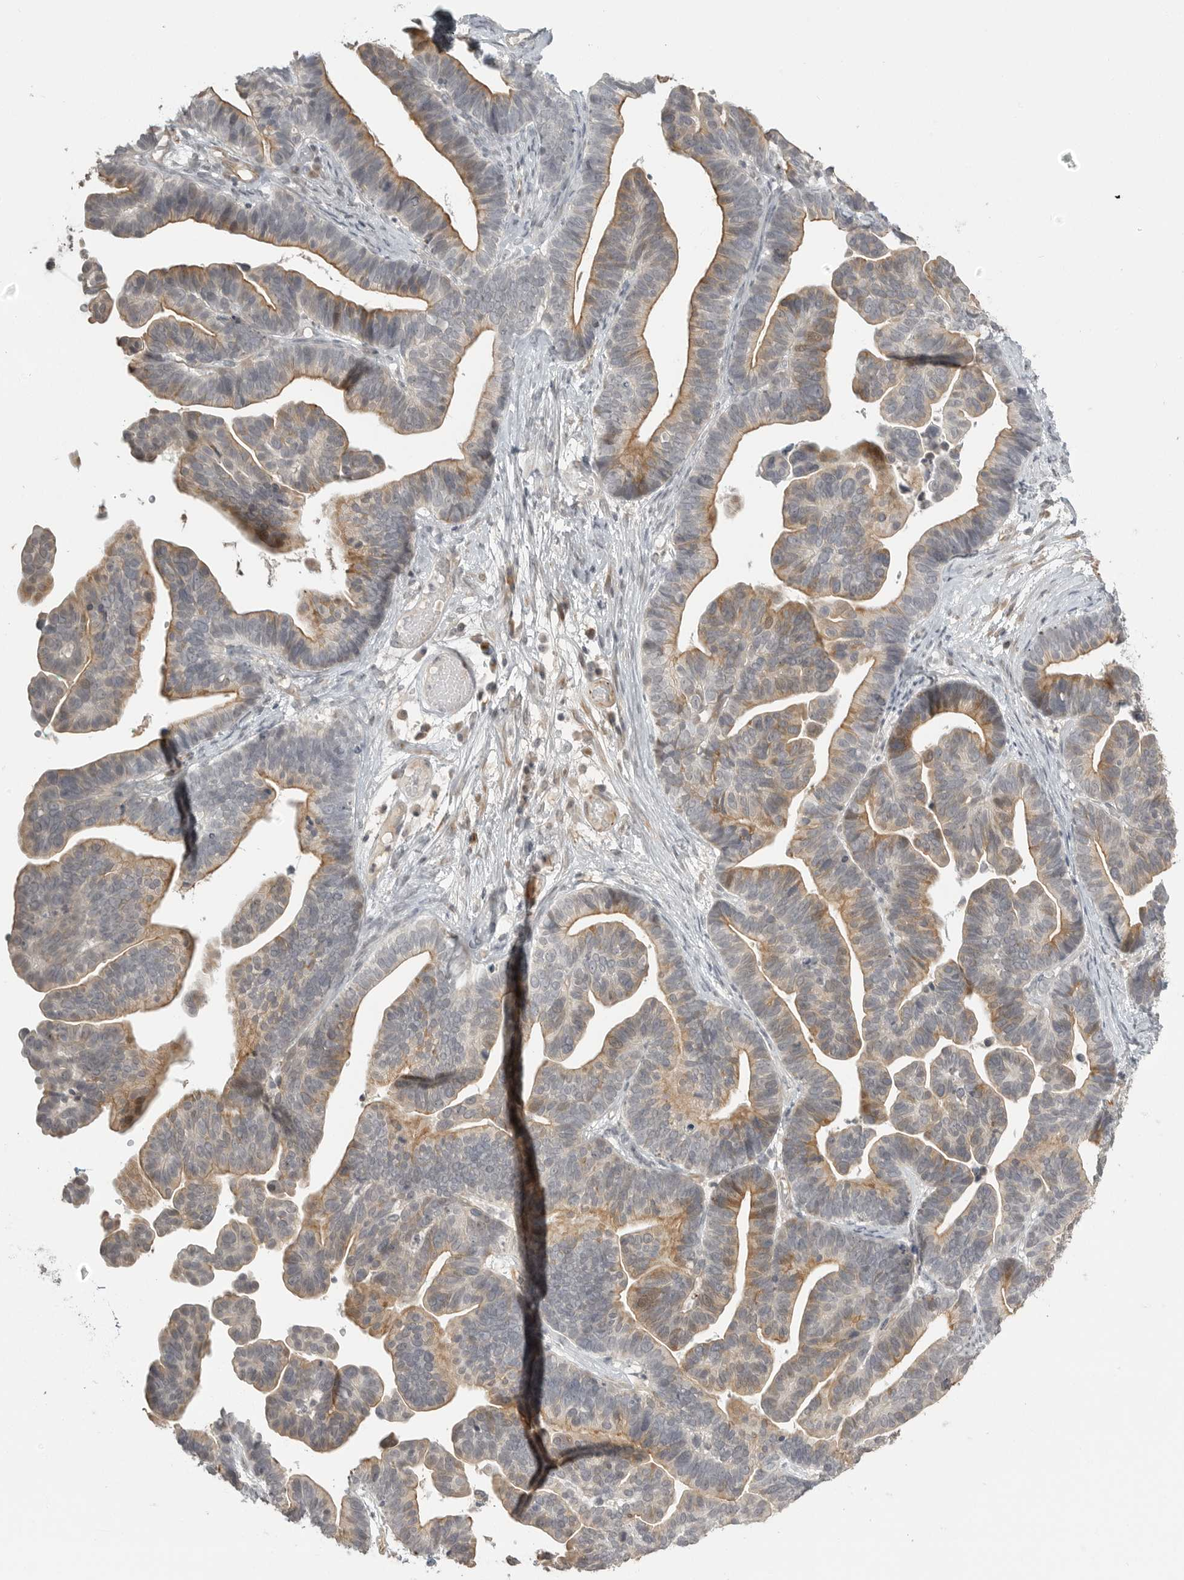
{"staining": {"intensity": "moderate", "quantity": "25%-75%", "location": "cytoplasmic/membranous"}, "tissue": "ovarian cancer", "cell_type": "Tumor cells", "image_type": "cancer", "snomed": [{"axis": "morphology", "description": "Cystadenocarcinoma, serous, NOS"}, {"axis": "topography", "description": "Ovary"}], "caption": "Protein positivity by immunohistochemistry shows moderate cytoplasmic/membranous positivity in about 25%-75% of tumor cells in ovarian serous cystadenocarcinoma. The staining was performed using DAB (3,3'-diaminobenzidine), with brown indicating positive protein expression. Nuclei are stained blue with hematoxylin.", "gene": "SMG8", "patient": {"sex": "female", "age": 56}}